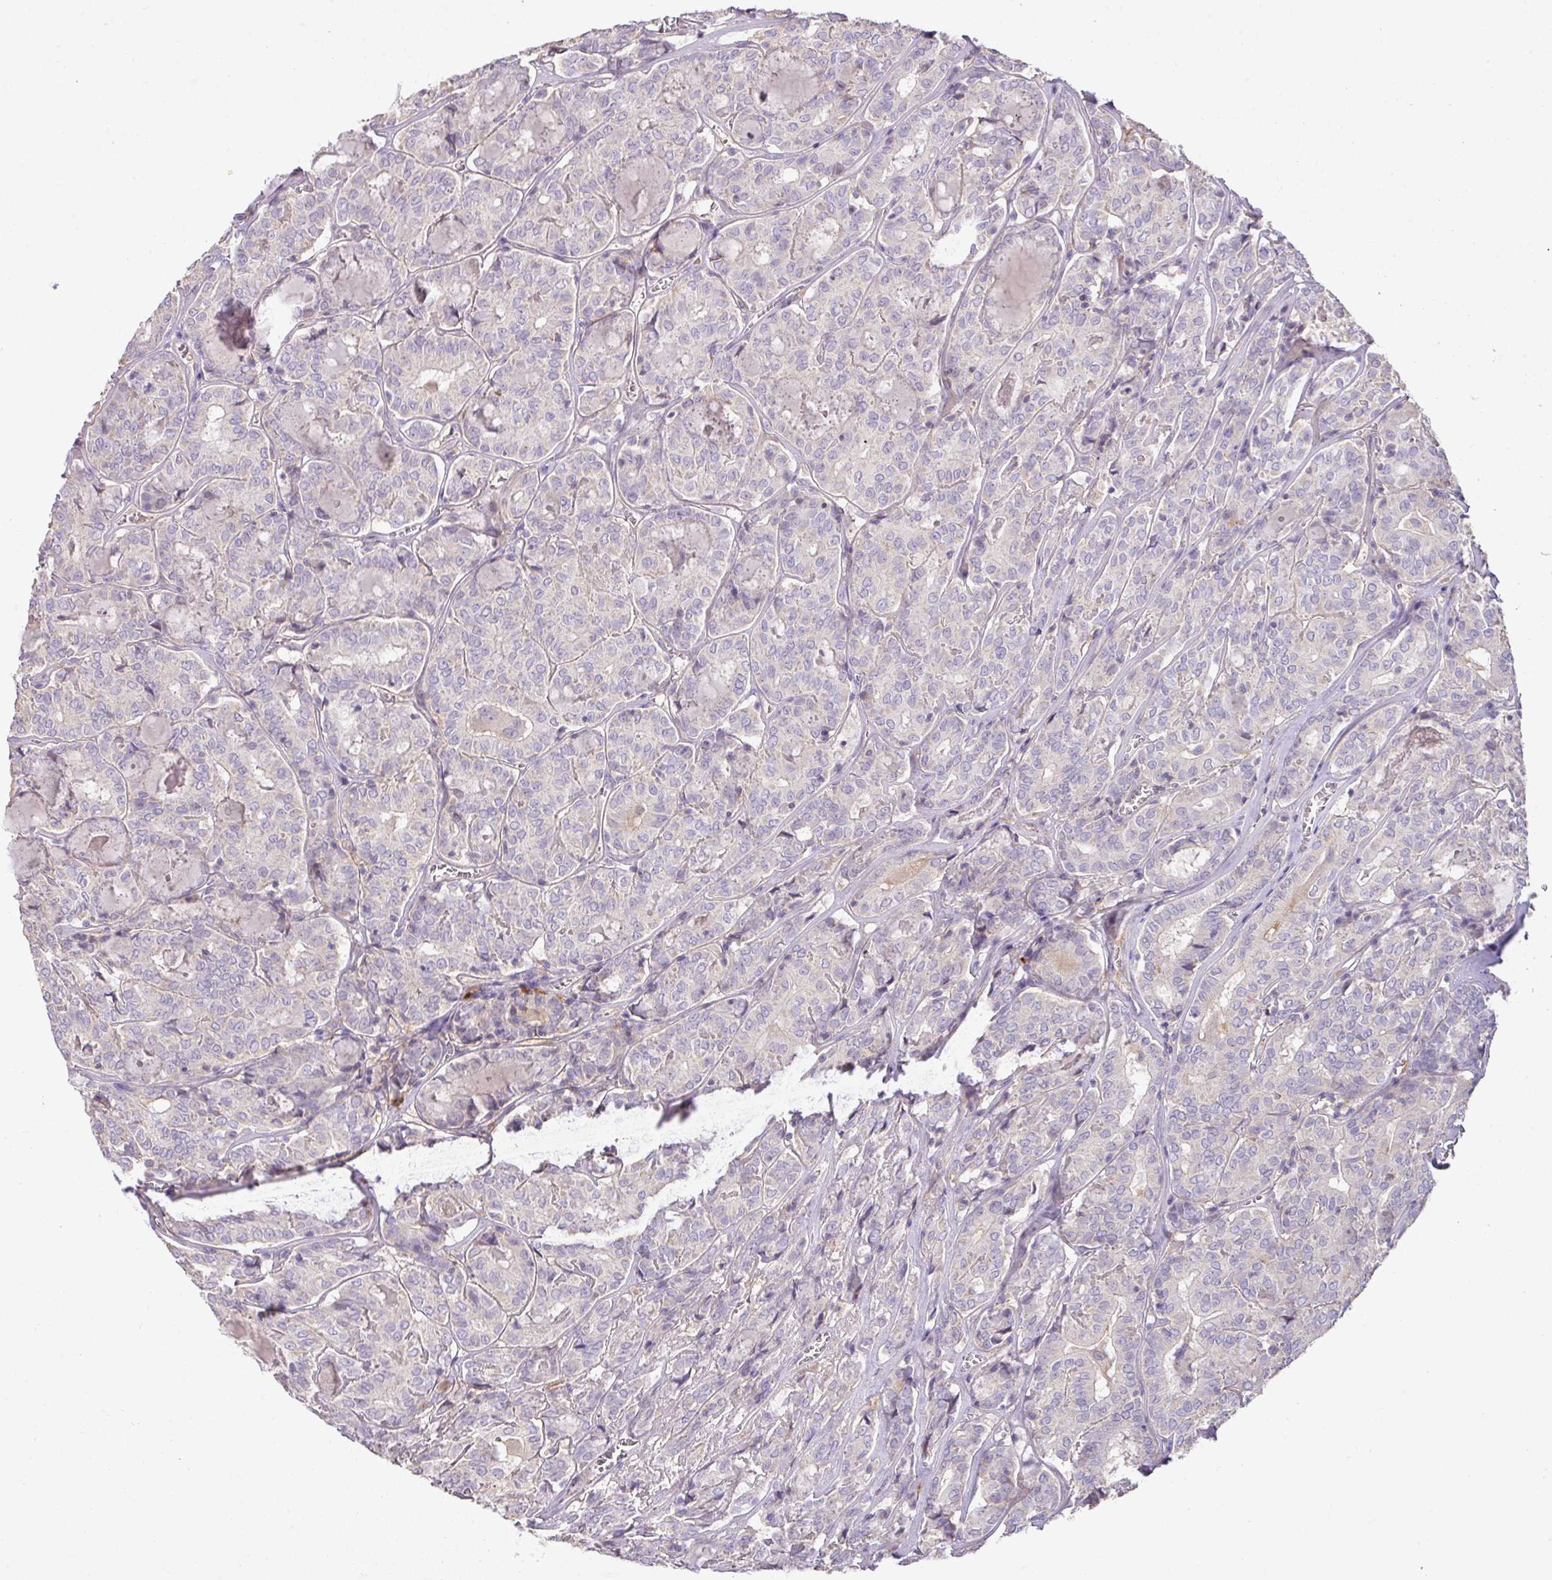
{"staining": {"intensity": "negative", "quantity": "none", "location": "none"}, "tissue": "thyroid cancer", "cell_type": "Tumor cells", "image_type": "cancer", "snomed": [{"axis": "morphology", "description": "Papillary adenocarcinoma, NOS"}, {"axis": "topography", "description": "Thyroid gland"}], "caption": "Immunohistochemistry histopathology image of human papillary adenocarcinoma (thyroid) stained for a protein (brown), which shows no positivity in tumor cells.", "gene": "HOXC13", "patient": {"sex": "female", "age": 72}}